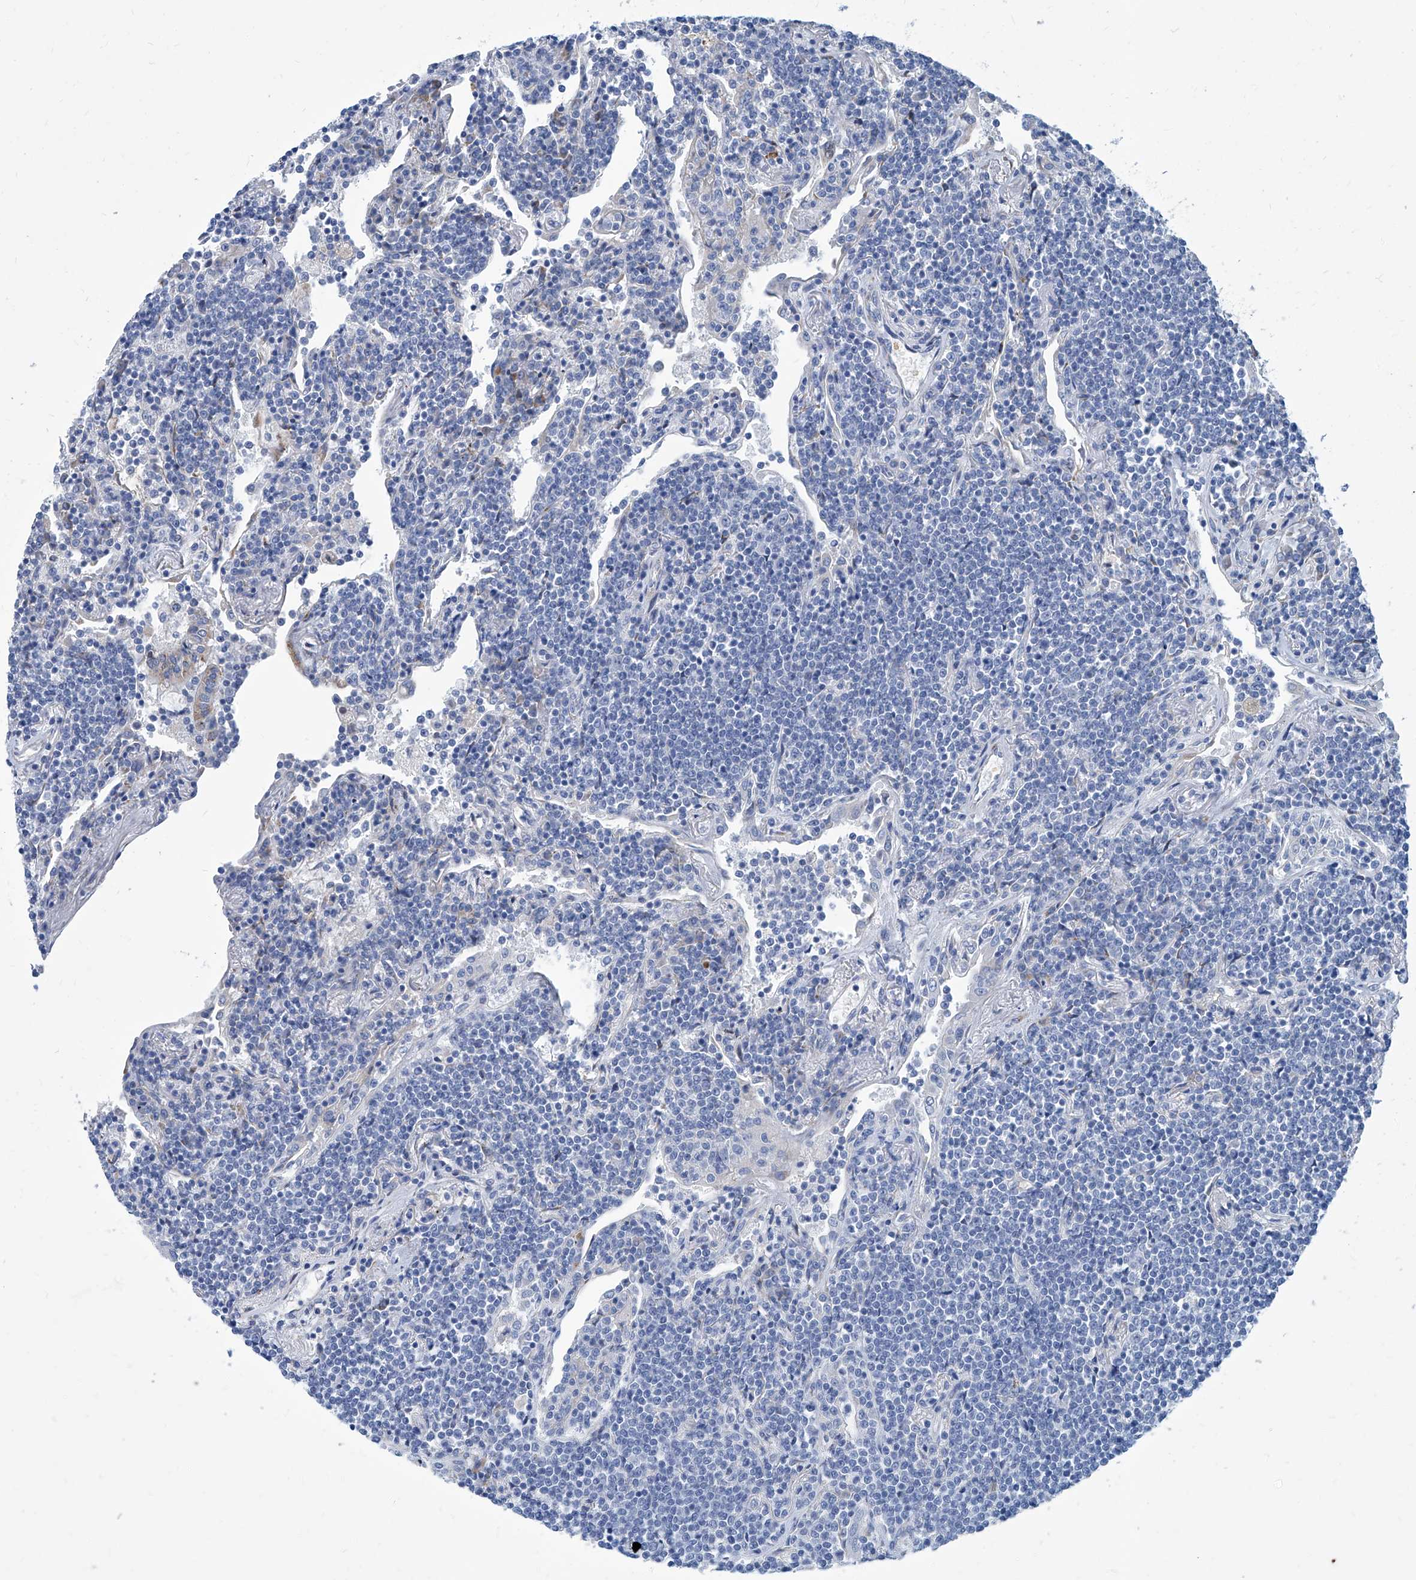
{"staining": {"intensity": "negative", "quantity": "none", "location": "none"}, "tissue": "lymphoma", "cell_type": "Tumor cells", "image_type": "cancer", "snomed": [{"axis": "morphology", "description": "Malignant lymphoma, non-Hodgkin's type, Low grade"}, {"axis": "topography", "description": "Lung"}], "caption": "Tumor cells are negative for protein expression in human malignant lymphoma, non-Hodgkin's type (low-grade). (Stains: DAB (3,3'-diaminobenzidine) immunohistochemistry with hematoxylin counter stain, Microscopy: brightfield microscopy at high magnification).", "gene": "FPR2", "patient": {"sex": "female", "age": 71}}